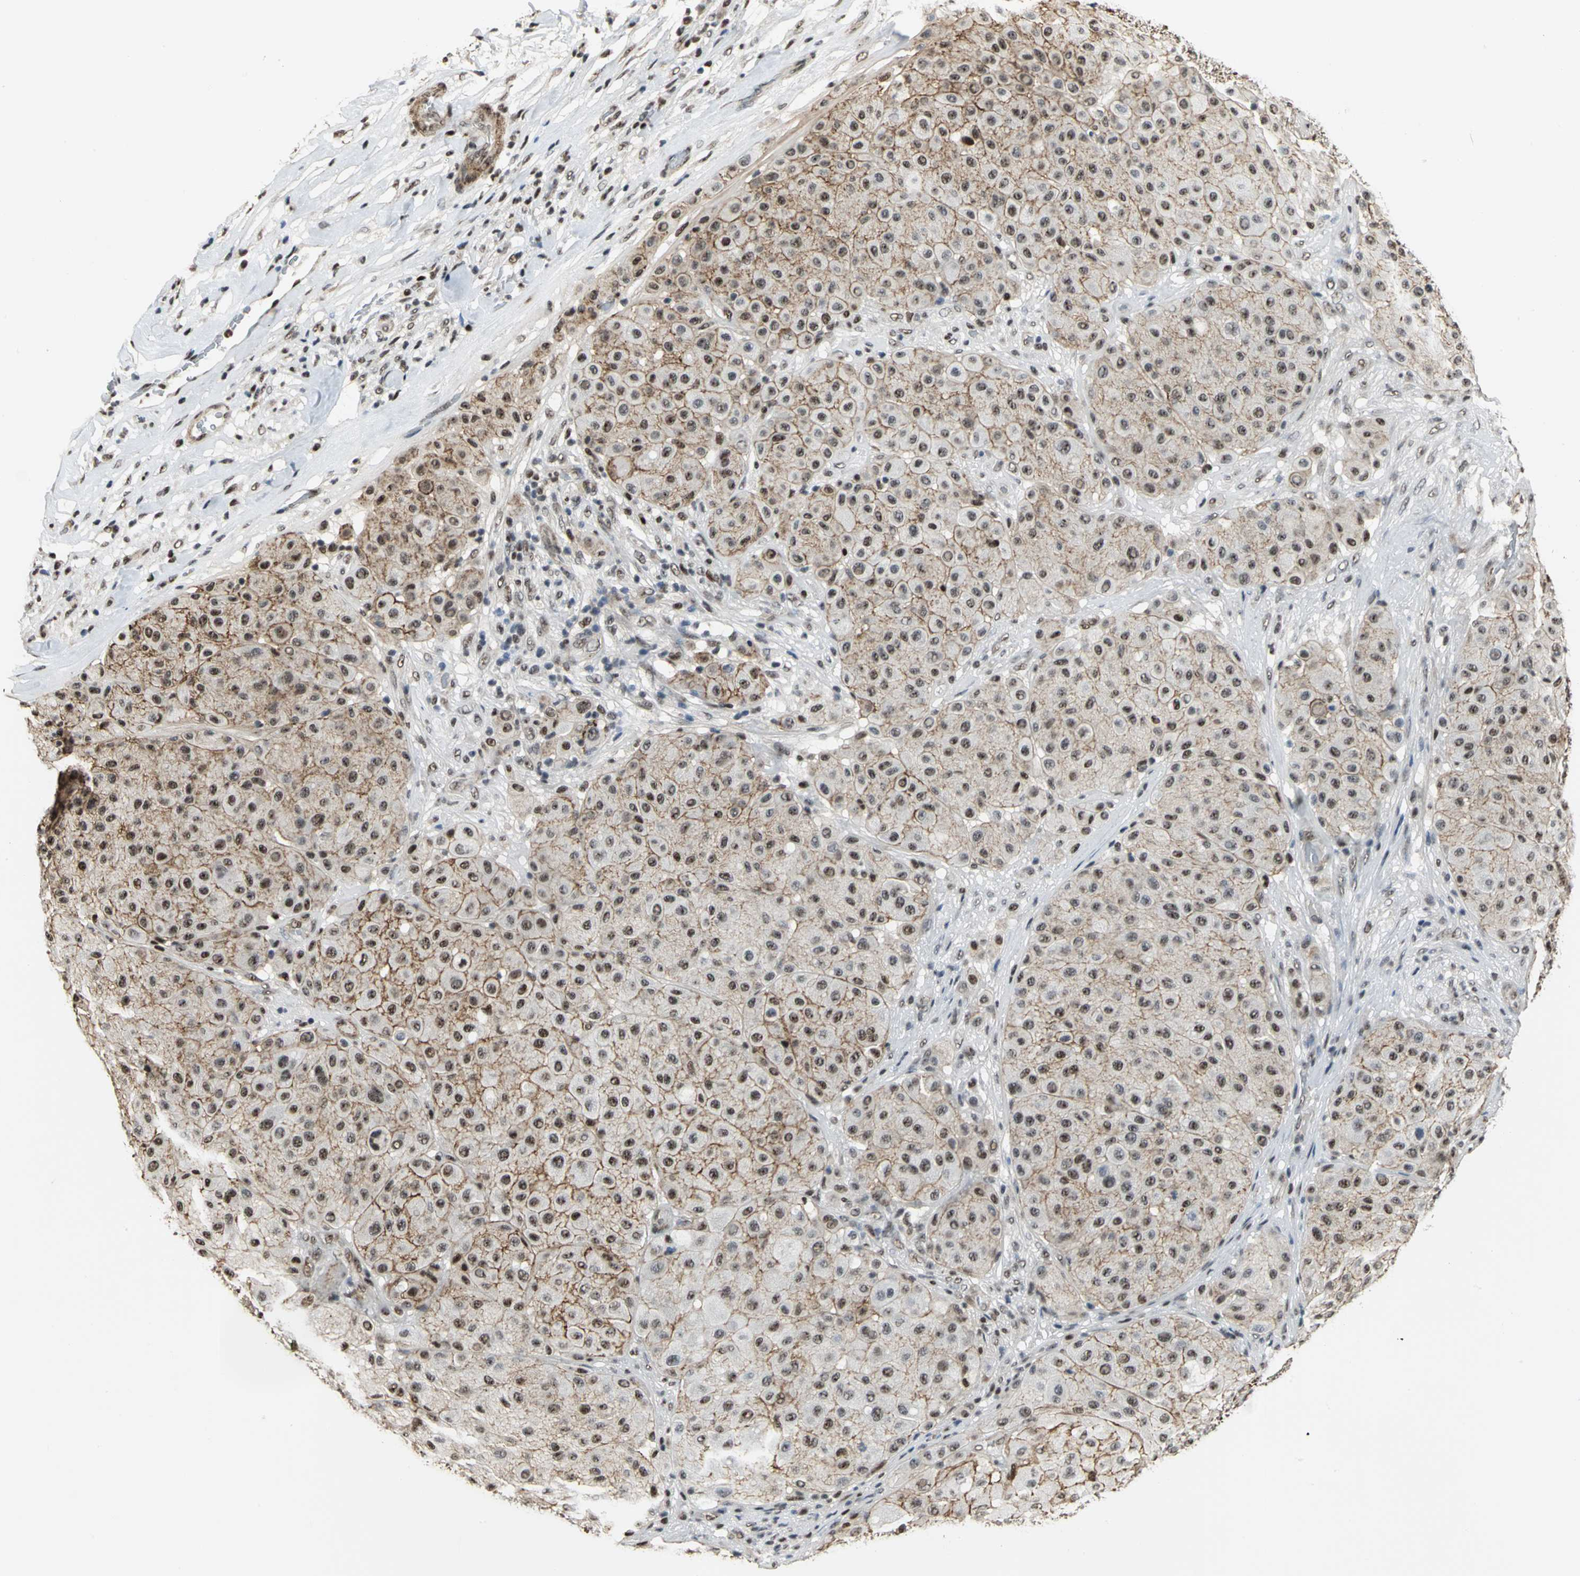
{"staining": {"intensity": "strong", "quantity": ">75%", "location": "cytoplasmic/membranous,nuclear"}, "tissue": "melanoma", "cell_type": "Tumor cells", "image_type": "cancer", "snomed": [{"axis": "morphology", "description": "Normal tissue, NOS"}, {"axis": "morphology", "description": "Malignant melanoma, Metastatic site"}, {"axis": "topography", "description": "Skin"}], "caption": "Brown immunohistochemical staining in human malignant melanoma (metastatic site) reveals strong cytoplasmic/membranous and nuclear staining in about >75% of tumor cells.", "gene": "CCDC88C", "patient": {"sex": "male", "age": 41}}